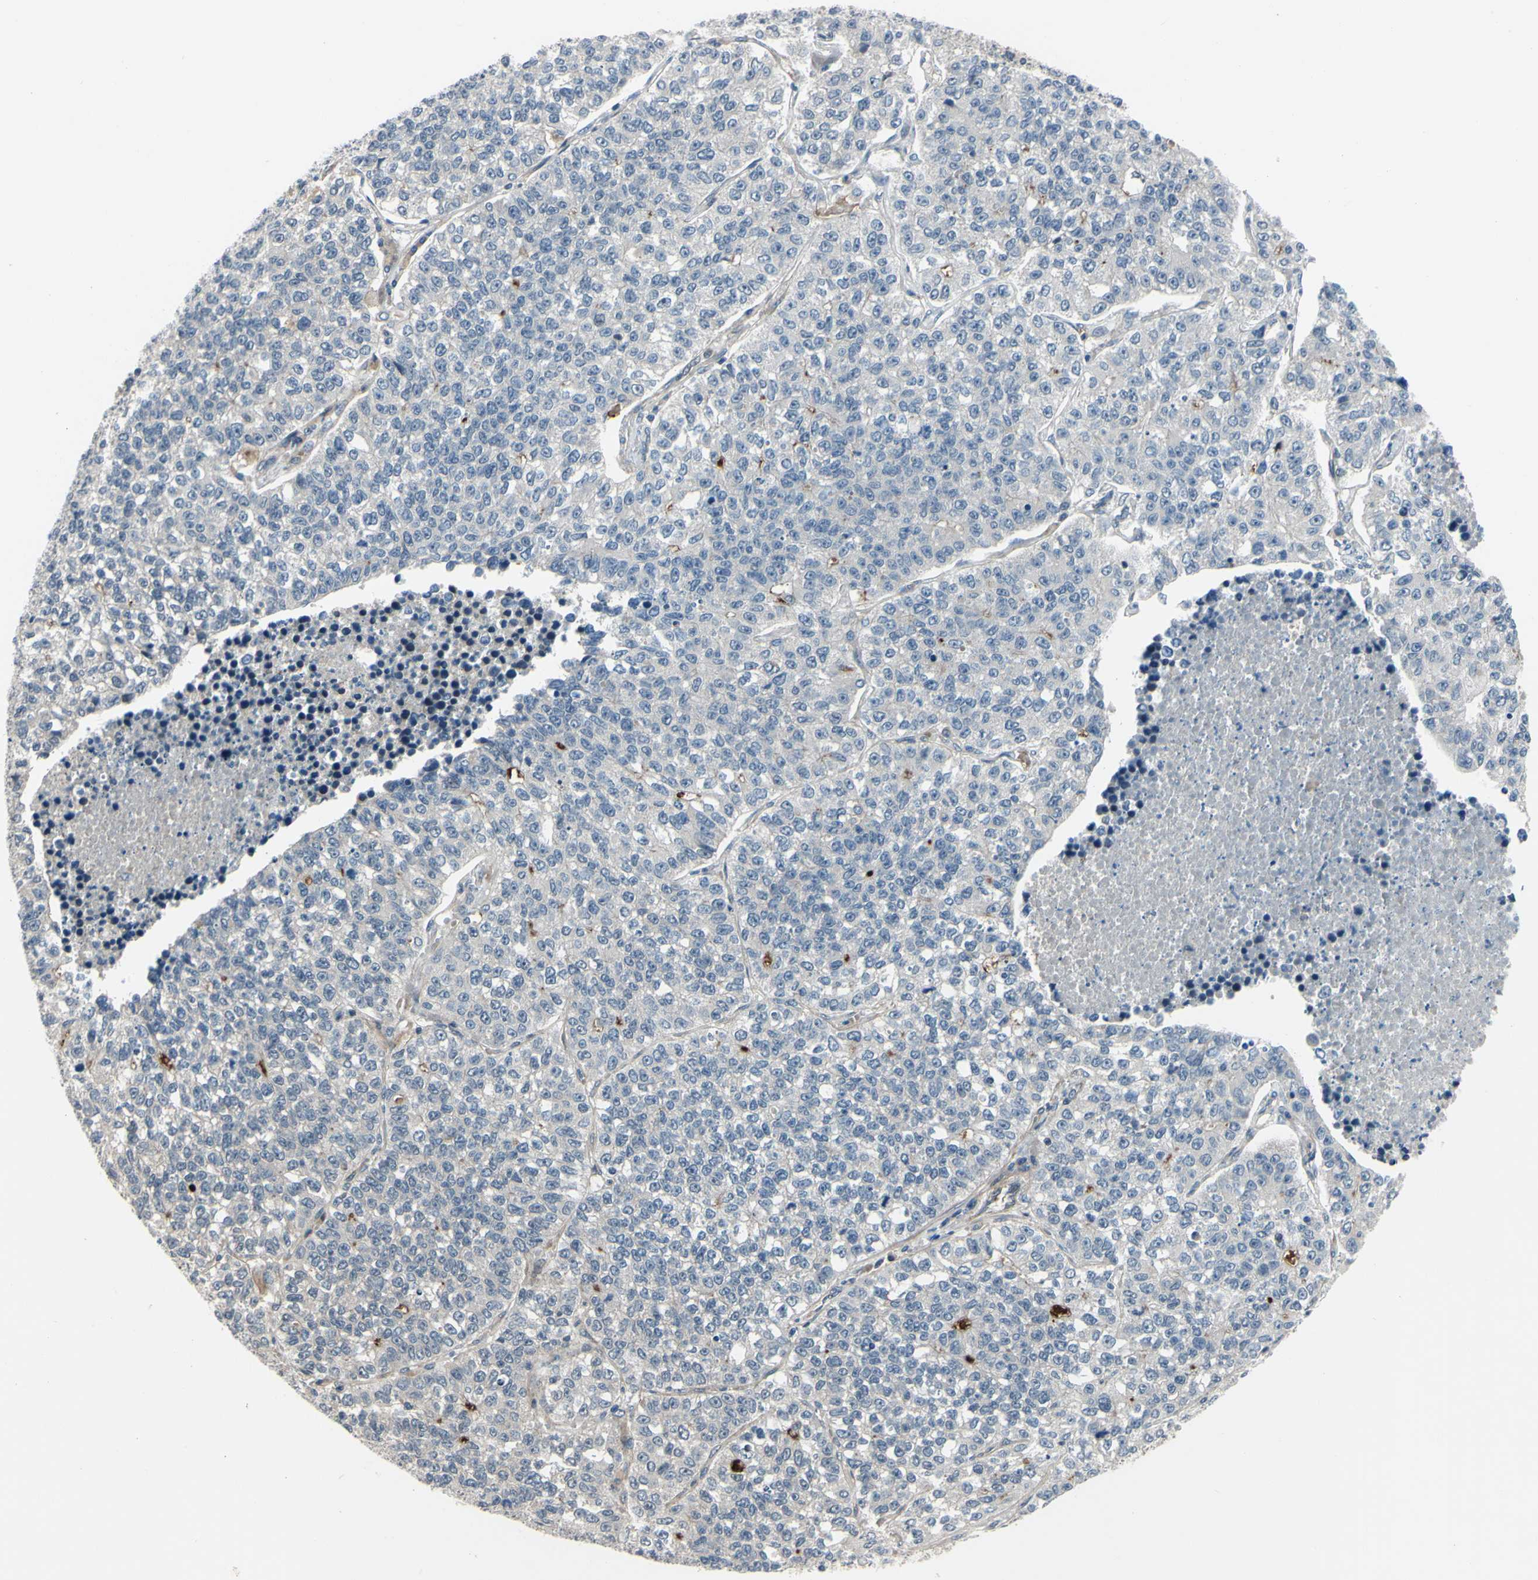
{"staining": {"intensity": "negative", "quantity": "none", "location": "none"}, "tissue": "lung cancer", "cell_type": "Tumor cells", "image_type": "cancer", "snomed": [{"axis": "morphology", "description": "Adenocarcinoma, NOS"}, {"axis": "topography", "description": "Lung"}], "caption": "High power microscopy photomicrograph of an IHC photomicrograph of lung adenocarcinoma, revealing no significant expression in tumor cells.", "gene": "COMMD9", "patient": {"sex": "male", "age": 49}}